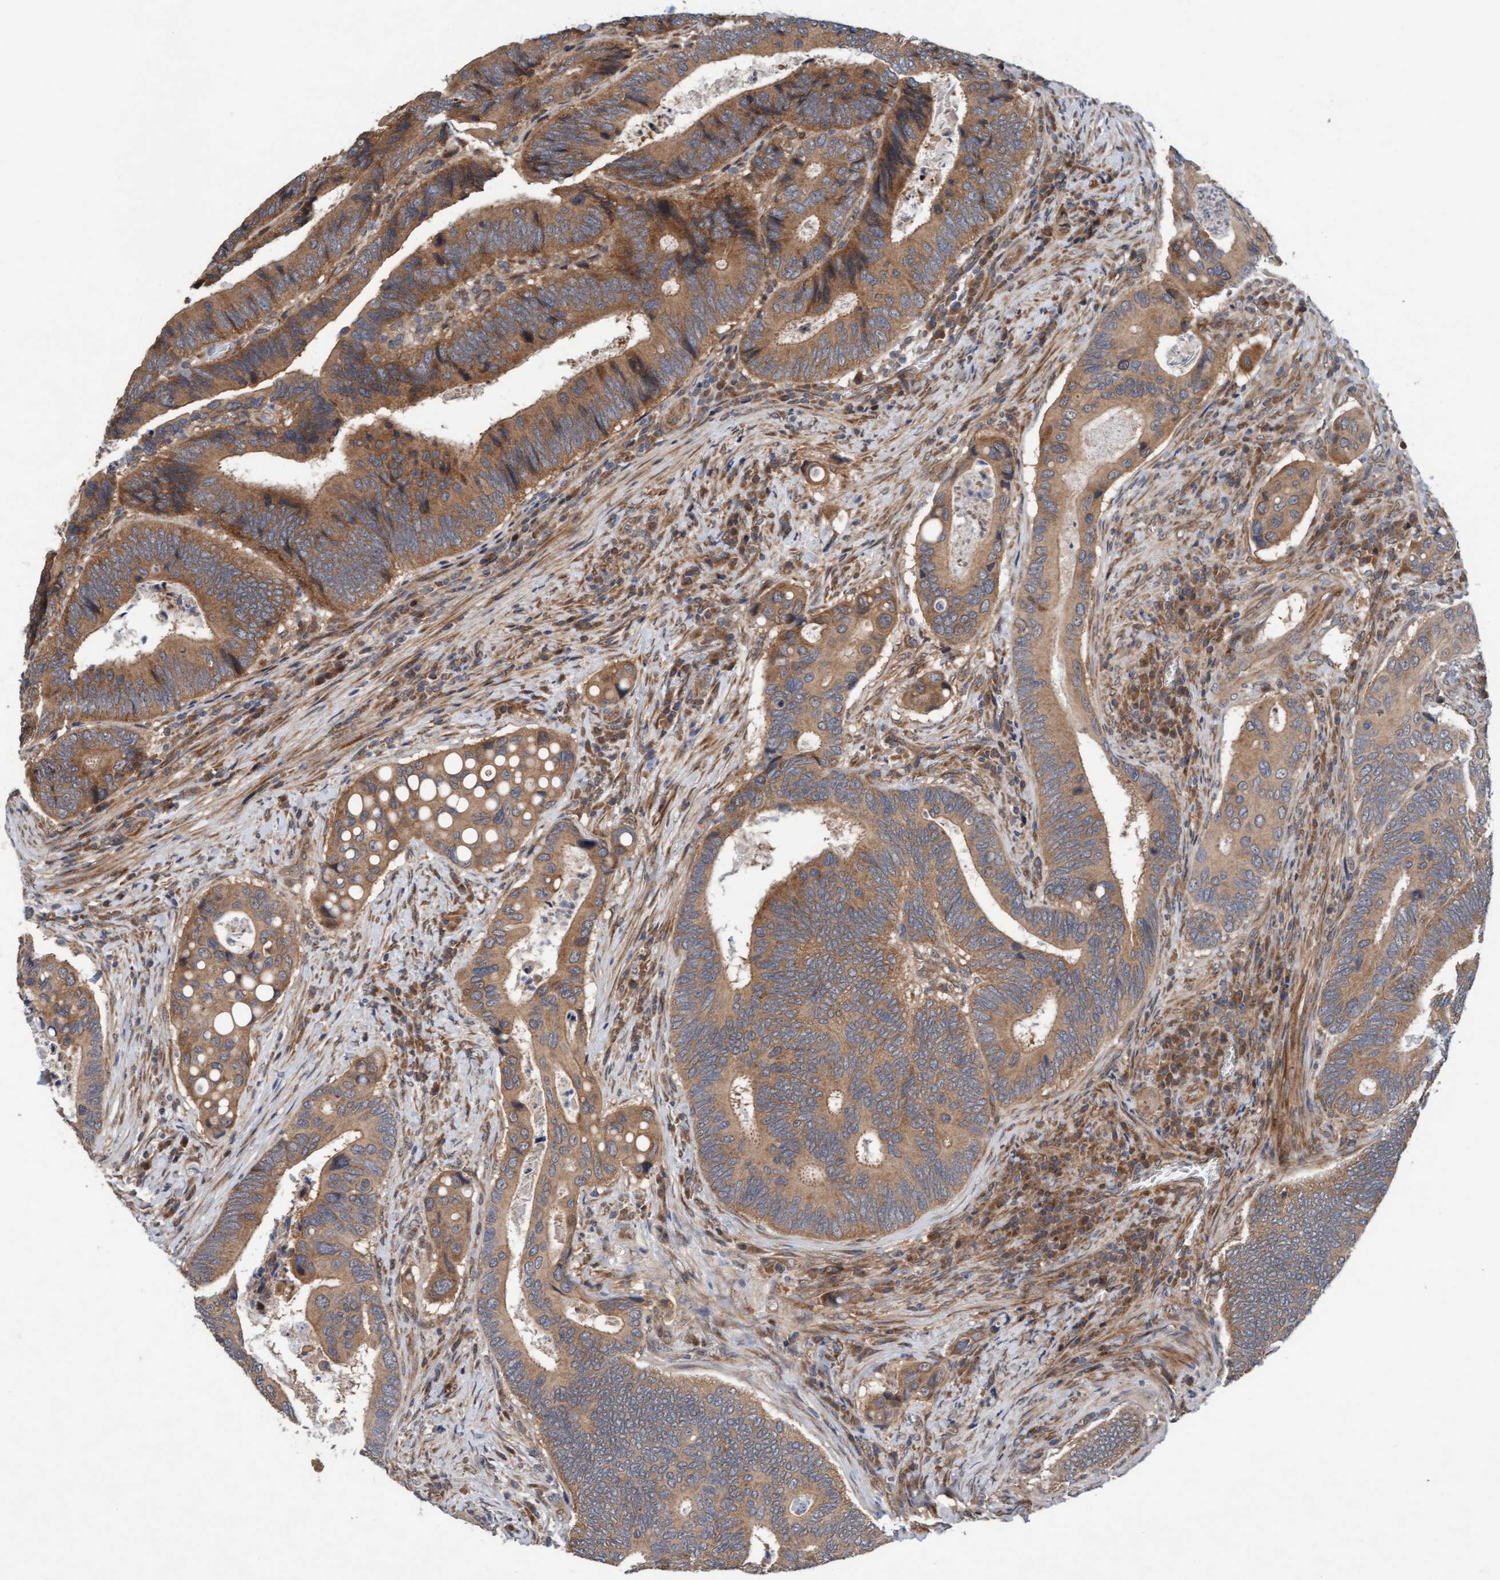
{"staining": {"intensity": "moderate", "quantity": ">75%", "location": "cytoplasmic/membranous"}, "tissue": "colorectal cancer", "cell_type": "Tumor cells", "image_type": "cancer", "snomed": [{"axis": "morphology", "description": "Inflammation, NOS"}, {"axis": "morphology", "description": "Adenocarcinoma, NOS"}, {"axis": "topography", "description": "Colon"}], "caption": "Colorectal cancer tissue displays moderate cytoplasmic/membranous expression in about >75% of tumor cells", "gene": "MLXIP", "patient": {"sex": "male", "age": 72}}